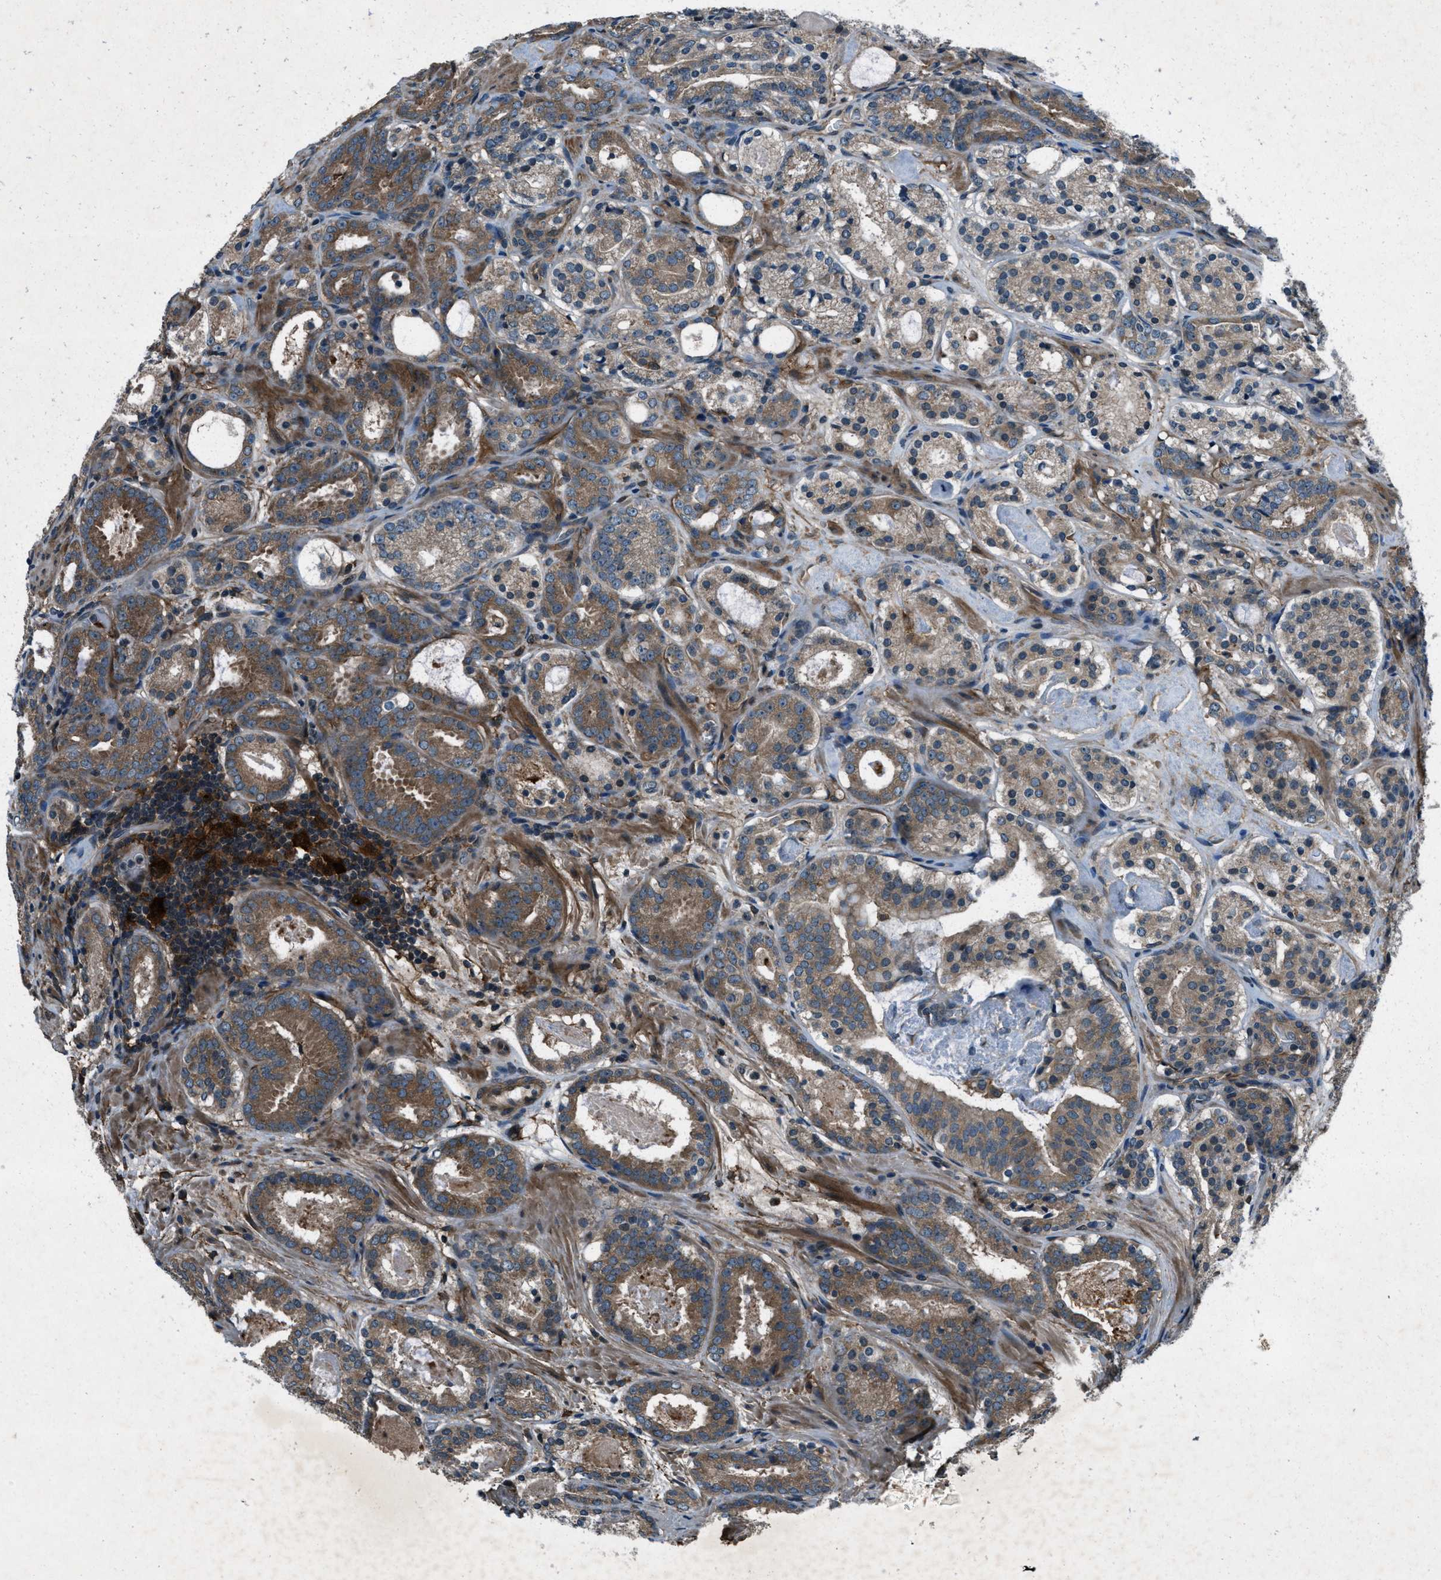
{"staining": {"intensity": "moderate", "quantity": ">75%", "location": "cytoplasmic/membranous"}, "tissue": "prostate cancer", "cell_type": "Tumor cells", "image_type": "cancer", "snomed": [{"axis": "morphology", "description": "Adenocarcinoma, Low grade"}, {"axis": "topography", "description": "Prostate"}], "caption": "DAB (3,3'-diaminobenzidine) immunohistochemical staining of human prostate cancer (low-grade adenocarcinoma) displays moderate cytoplasmic/membranous protein positivity in about >75% of tumor cells. (brown staining indicates protein expression, while blue staining denotes nuclei).", "gene": "EPSTI1", "patient": {"sex": "male", "age": 69}}